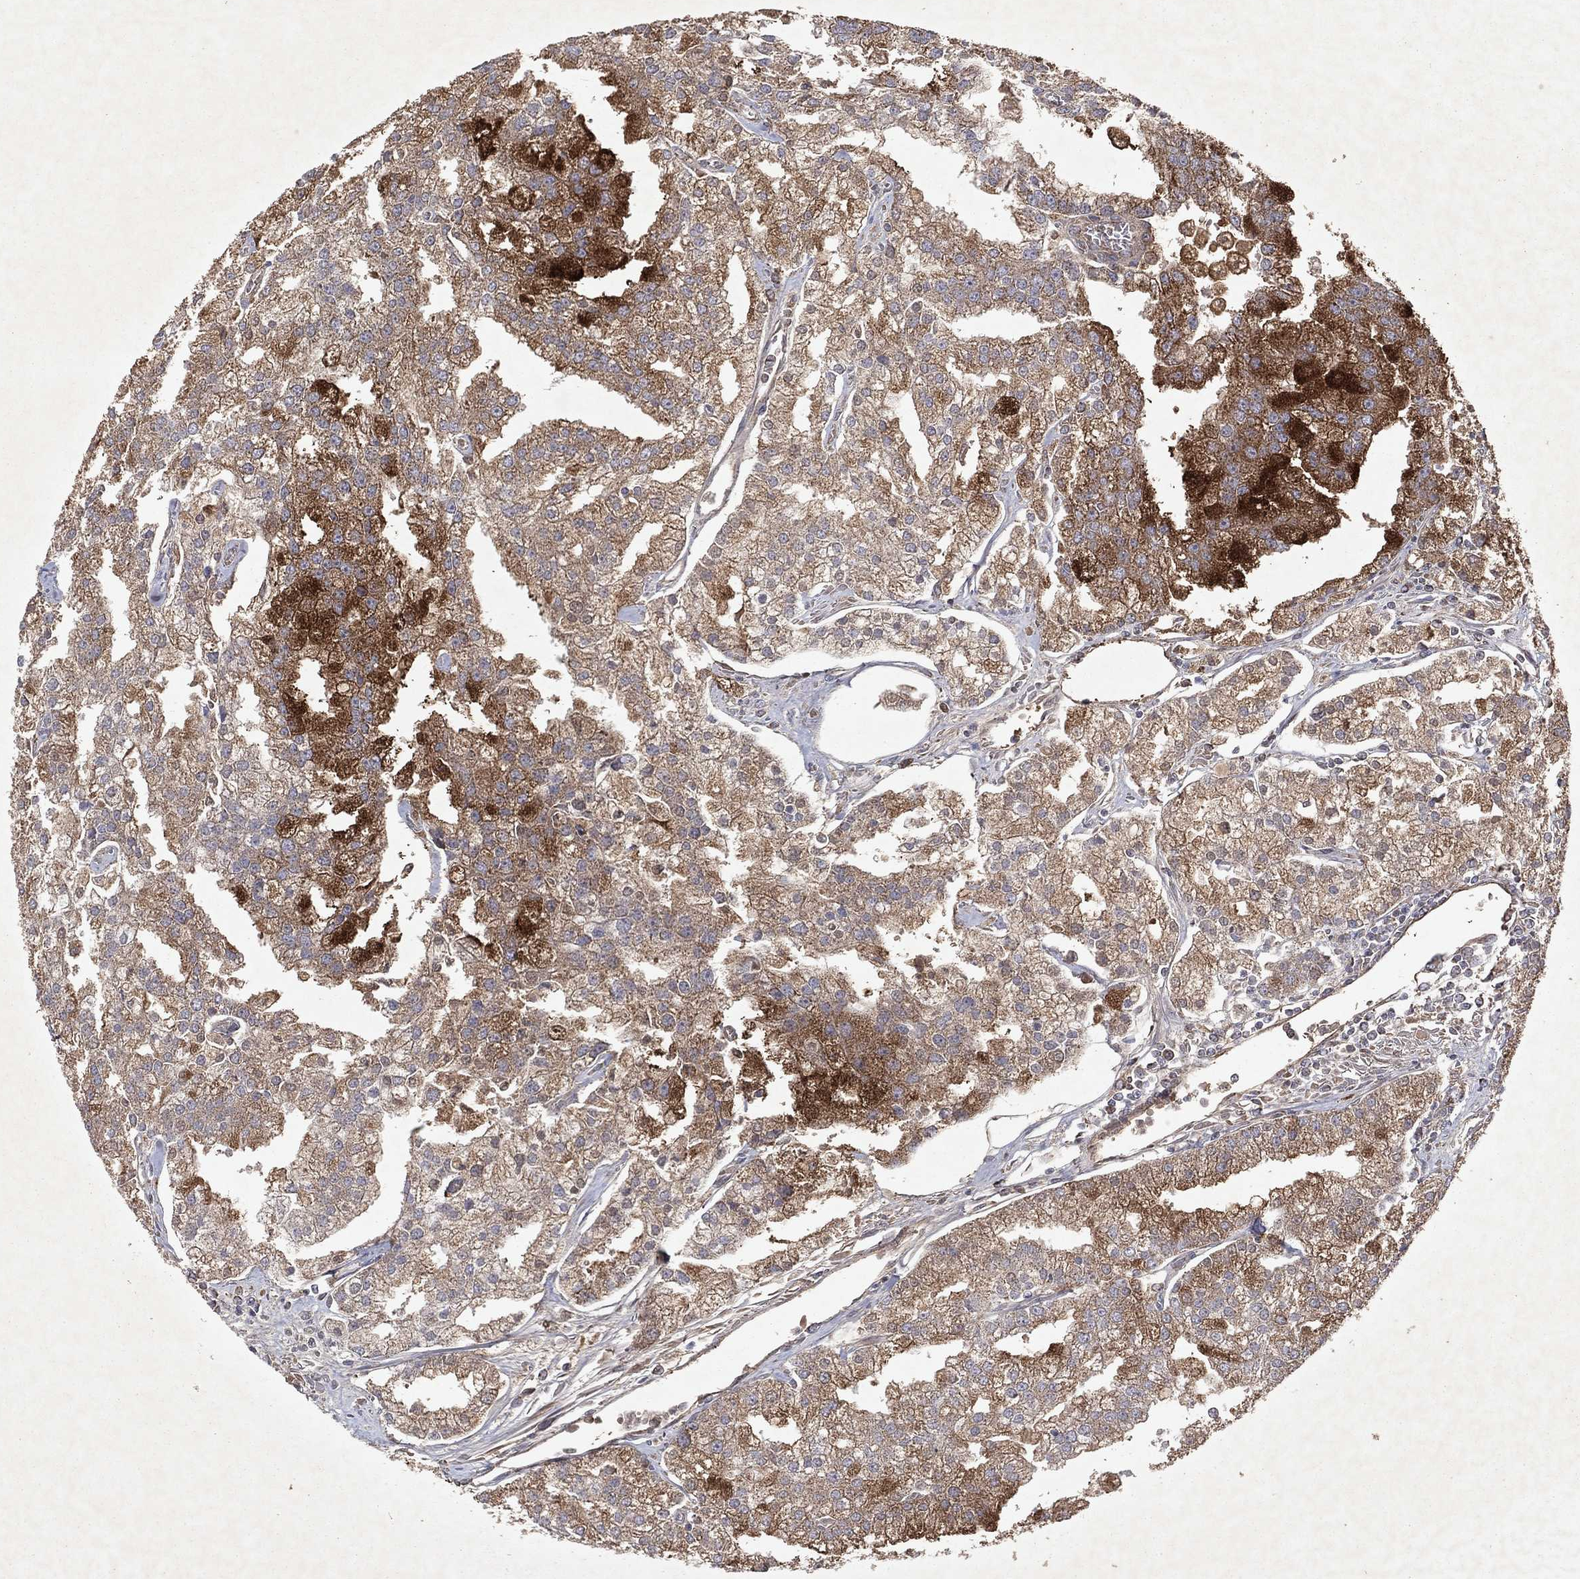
{"staining": {"intensity": "moderate", "quantity": ">75%", "location": "cytoplasmic/membranous"}, "tissue": "prostate cancer", "cell_type": "Tumor cells", "image_type": "cancer", "snomed": [{"axis": "morphology", "description": "Adenocarcinoma, NOS"}, {"axis": "topography", "description": "Prostate"}], "caption": "DAB immunohistochemical staining of human adenocarcinoma (prostate) demonstrates moderate cytoplasmic/membranous protein expression in approximately >75% of tumor cells.", "gene": "PYROXD2", "patient": {"sex": "male", "age": 70}}